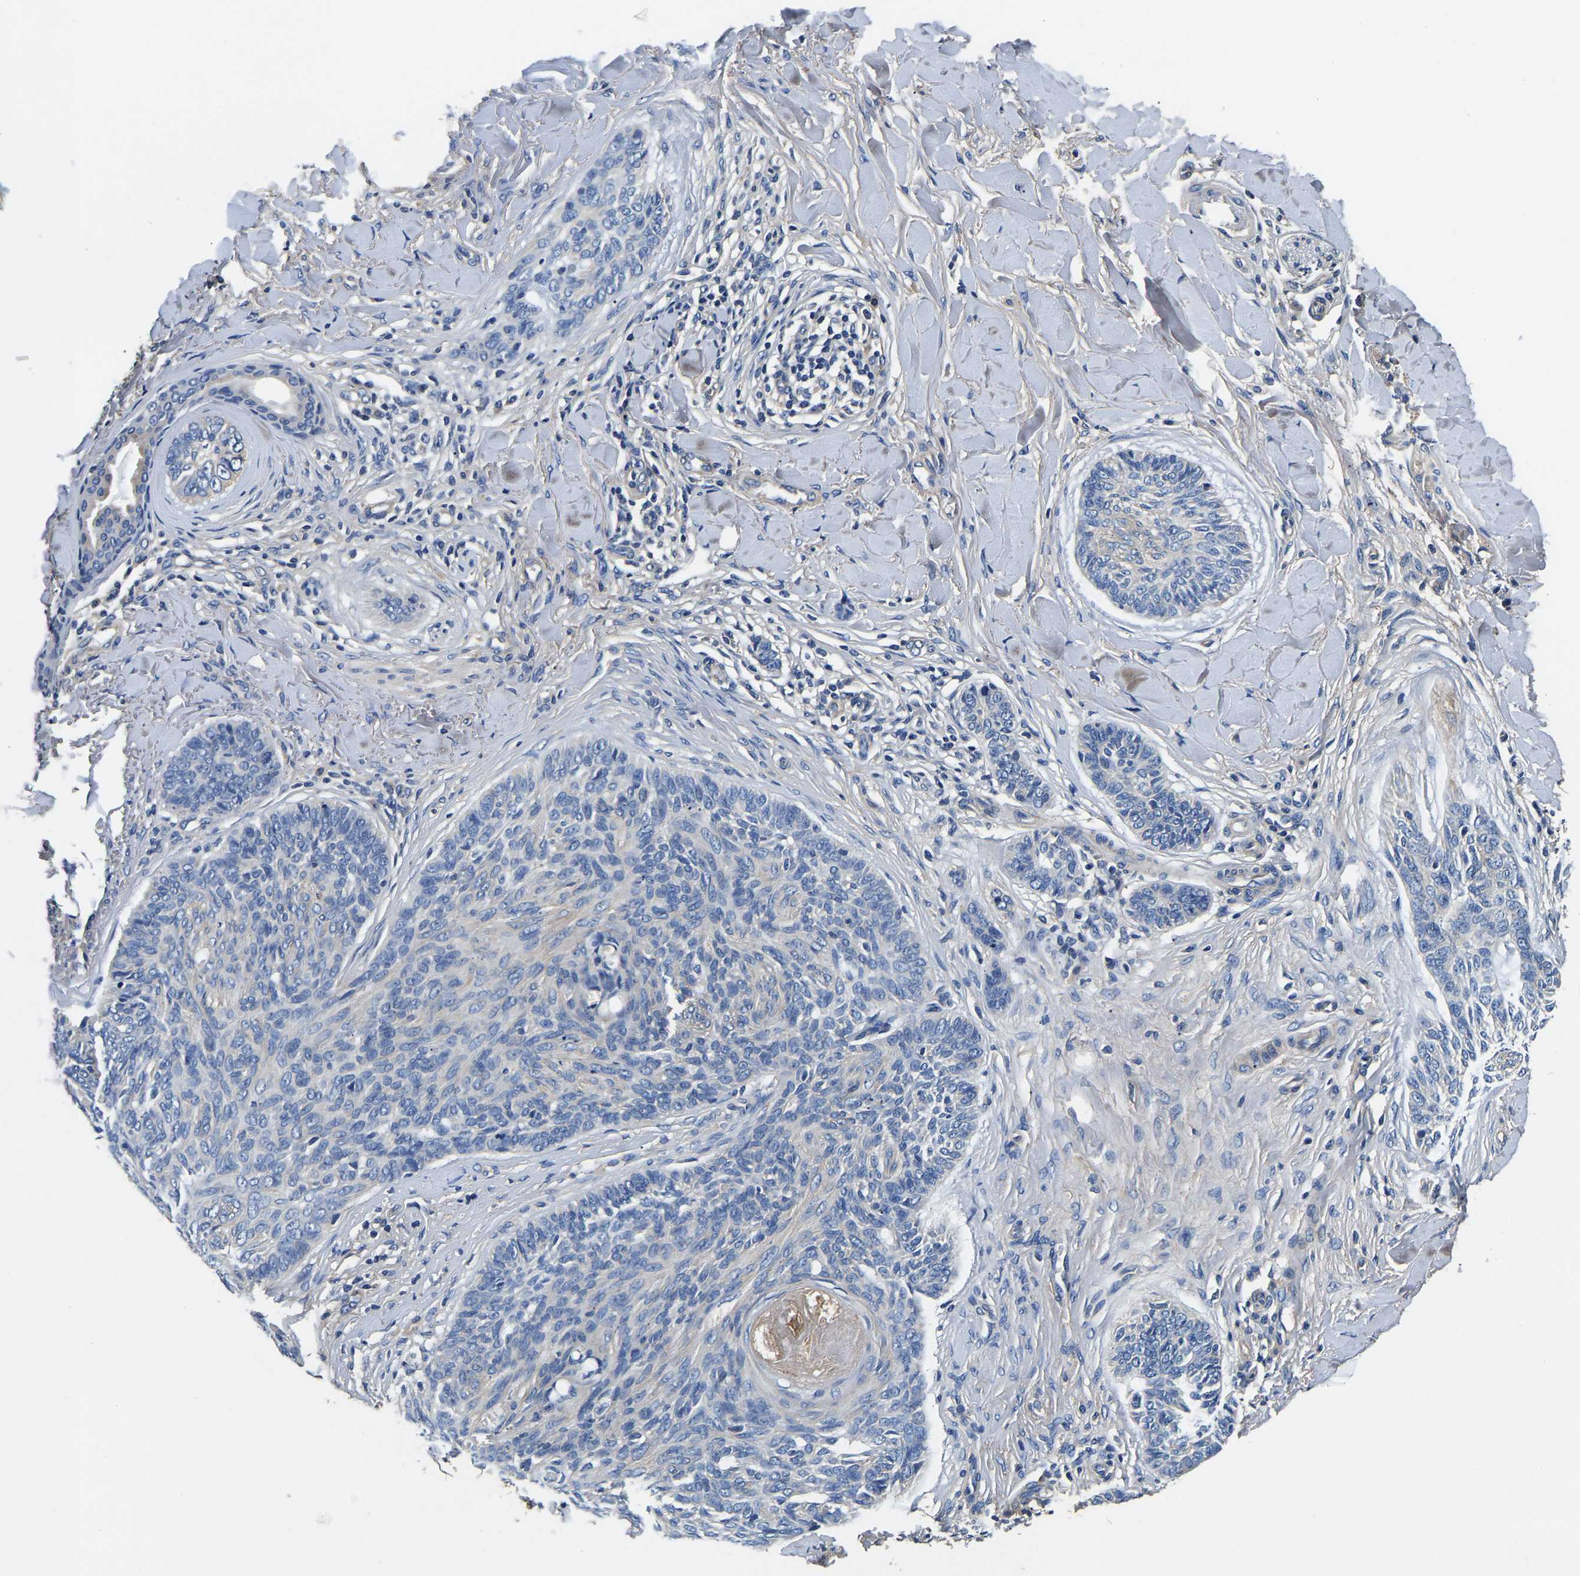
{"staining": {"intensity": "negative", "quantity": "none", "location": "none"}, "tissue": "skin cancer", "cell_type": "Tumor cells", "image_type": "cancer", "snomed": [{"axis": "morphology", "description": "Basal cell carcinoma"}, {"axis": "topography", "description": "Skin"}], "caption": "This is an immunohistochemistry (IHC) photomicrograph of human skin basal cell carcinoma. There is no expression in tumor cells.", "gene": "SH3GLB1", "patient": {"sex": "male", "age": 43}}